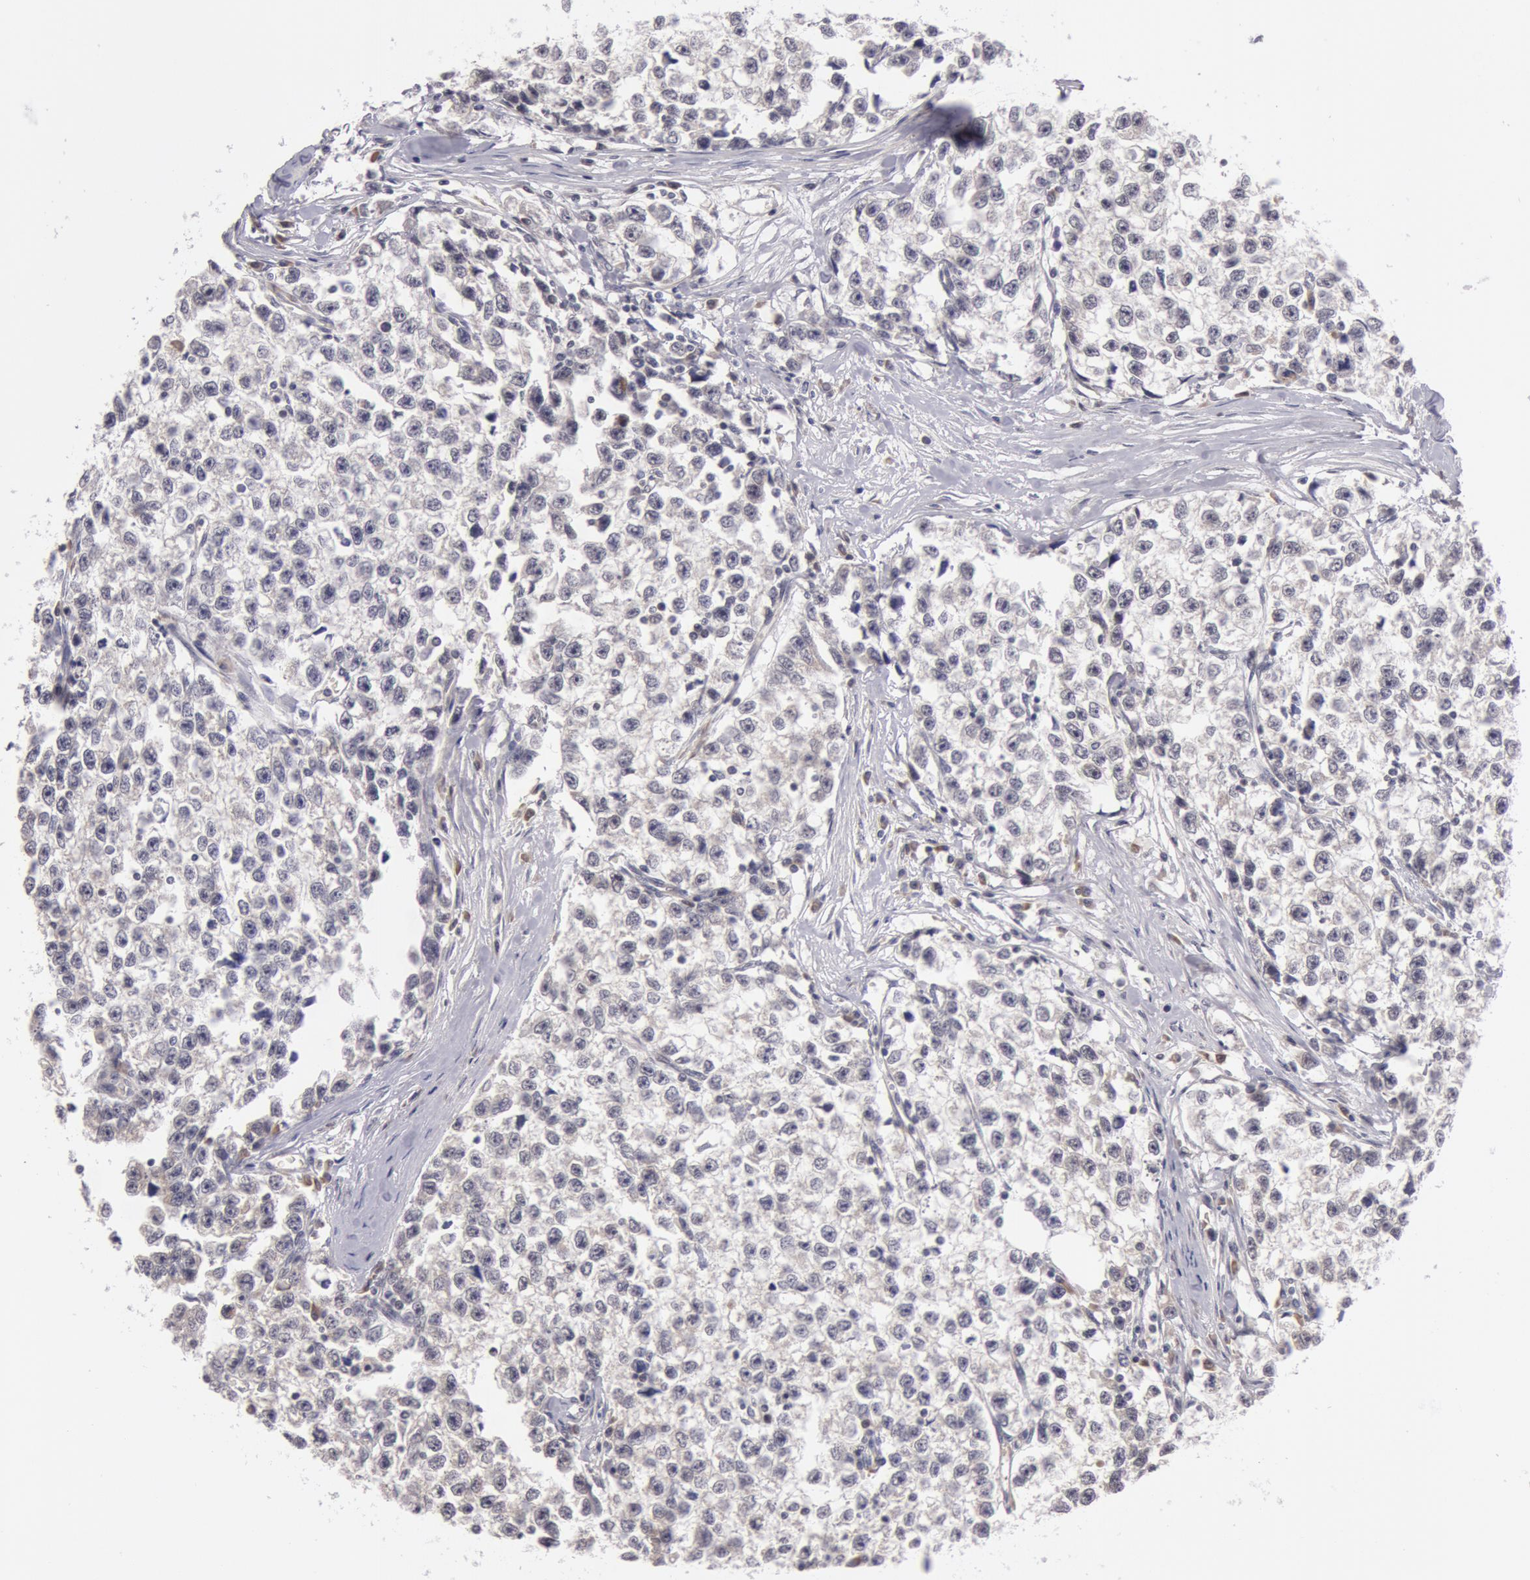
{"staining": {"intensity": "negative", "quantity": "none", "location": "none"}, "tissue": "testis cancer", "cell_type": "Tumor cells", "image_type": "cancer", "snomed": [{"axis": "morphology", "description": "Seminoma, NOS"}, {"axis": "morphology", "description": "Carcinoma, Embryonal, NOS"}, {"axis": "topography", "description": "Testis"}], "caption": "IHC micrograph of testis cancer stained for a protein (brown), which displays no positivity in tumor cells. Brightfield microscopy of immunohistochemistry stained with DAB (brown) and hematoxylin (blue), captured at high magnification.", "gene": "SYTL4", "patient": {"sex": "male", "age": 30}}